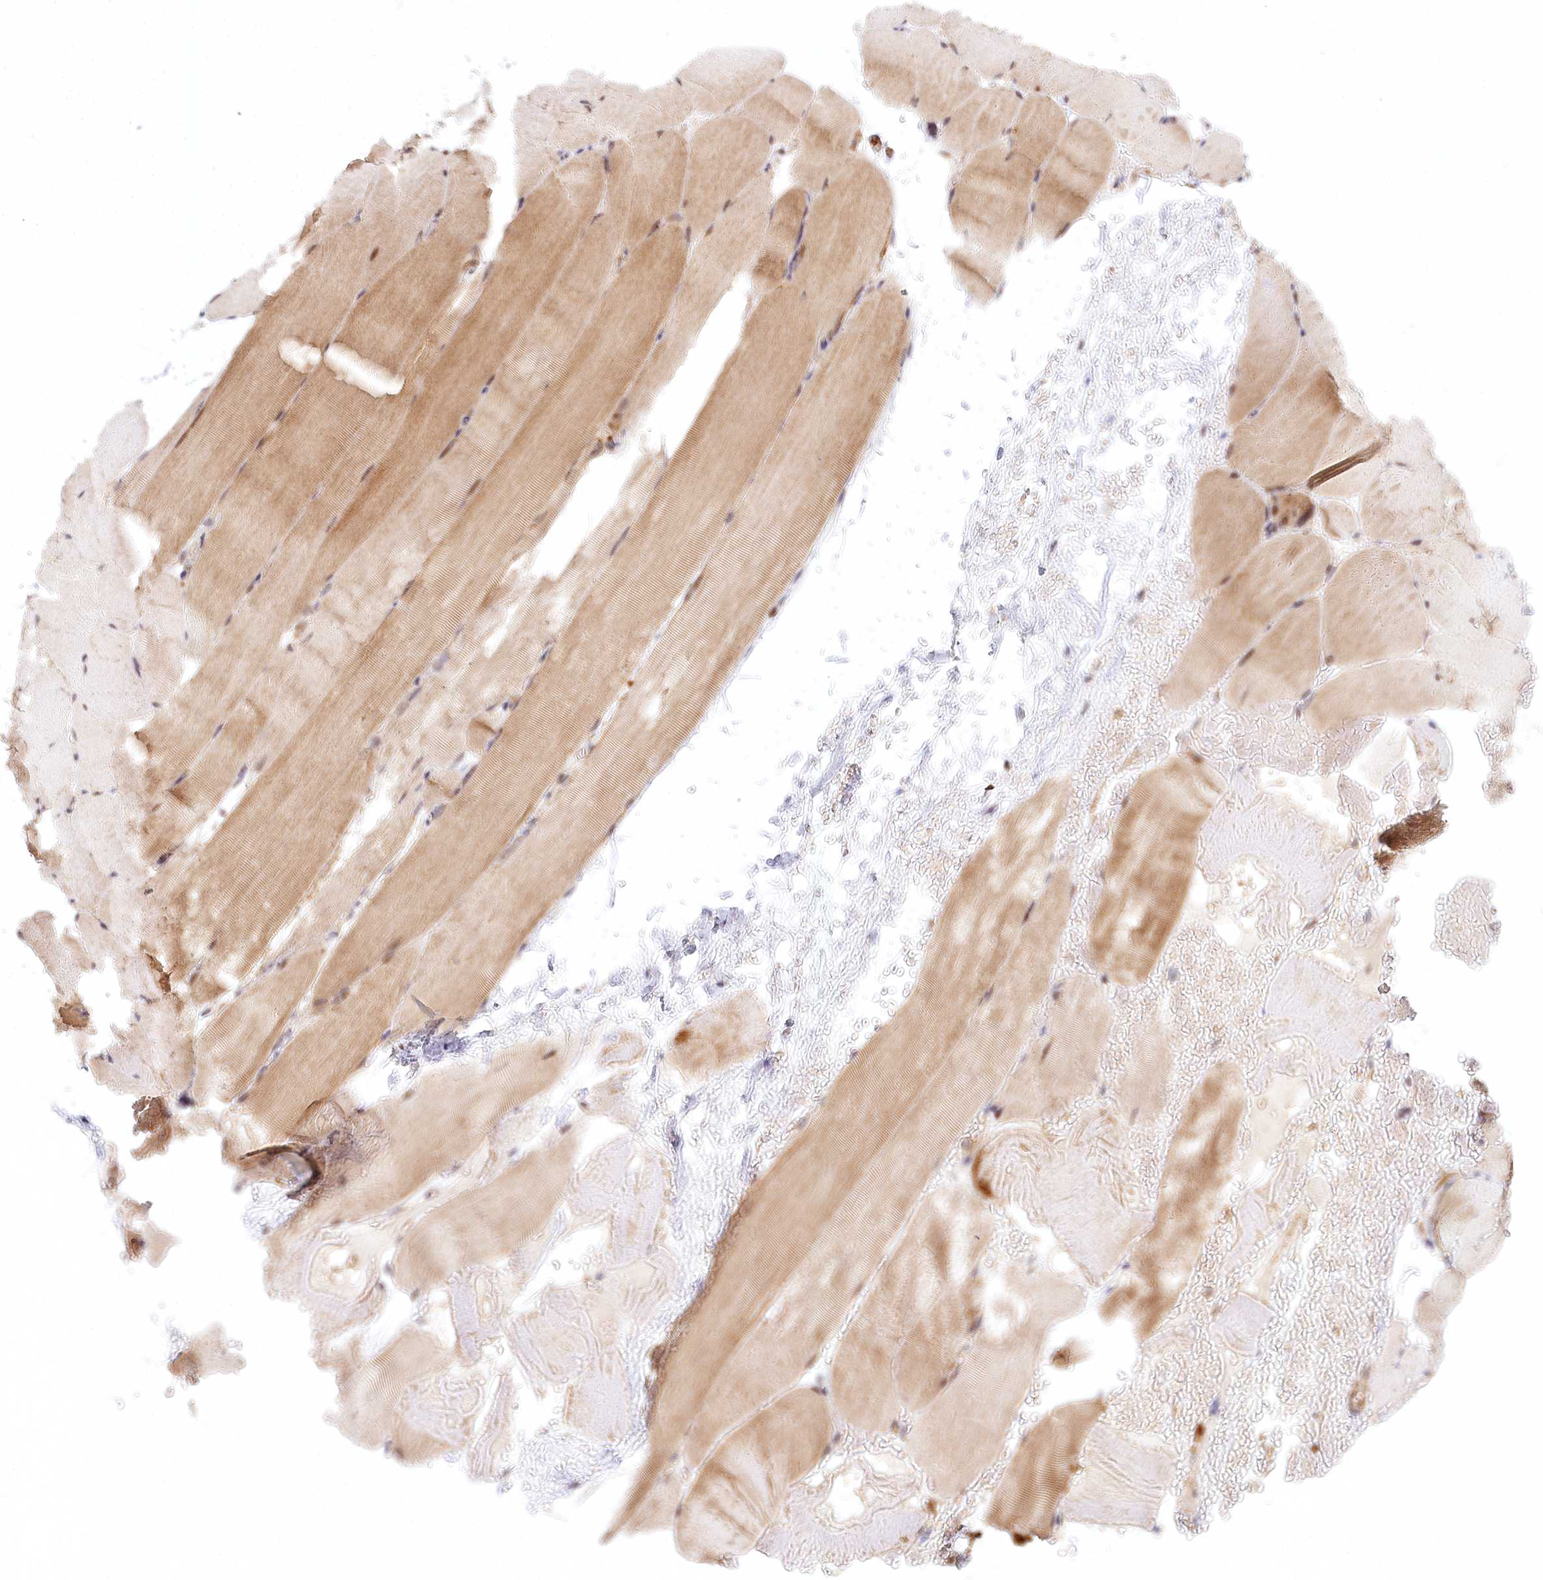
{"staining": {"intensity": "weak", "quantity": "25%-75%", "location": "cytoplasmic/membranous"}, "tissue": "skeletal muscle", "cell_type": "Myocytes", "image_type": "normal", "snomed": [{"axis": "morphology", "description": "Normal tissue, NOS"}, {"axis": "topography", "description": "Skeletal muscle"}, {"axis": "topography", "description": "Parathyroid gland"}], "caption": "Weak cytoplasmic/membranous protein positivity is seen in about 25%-75% of myocytes in skeletal muscle.", "gene": "RTN4IP1", "patient": {"sex": "female", "age": 37}}